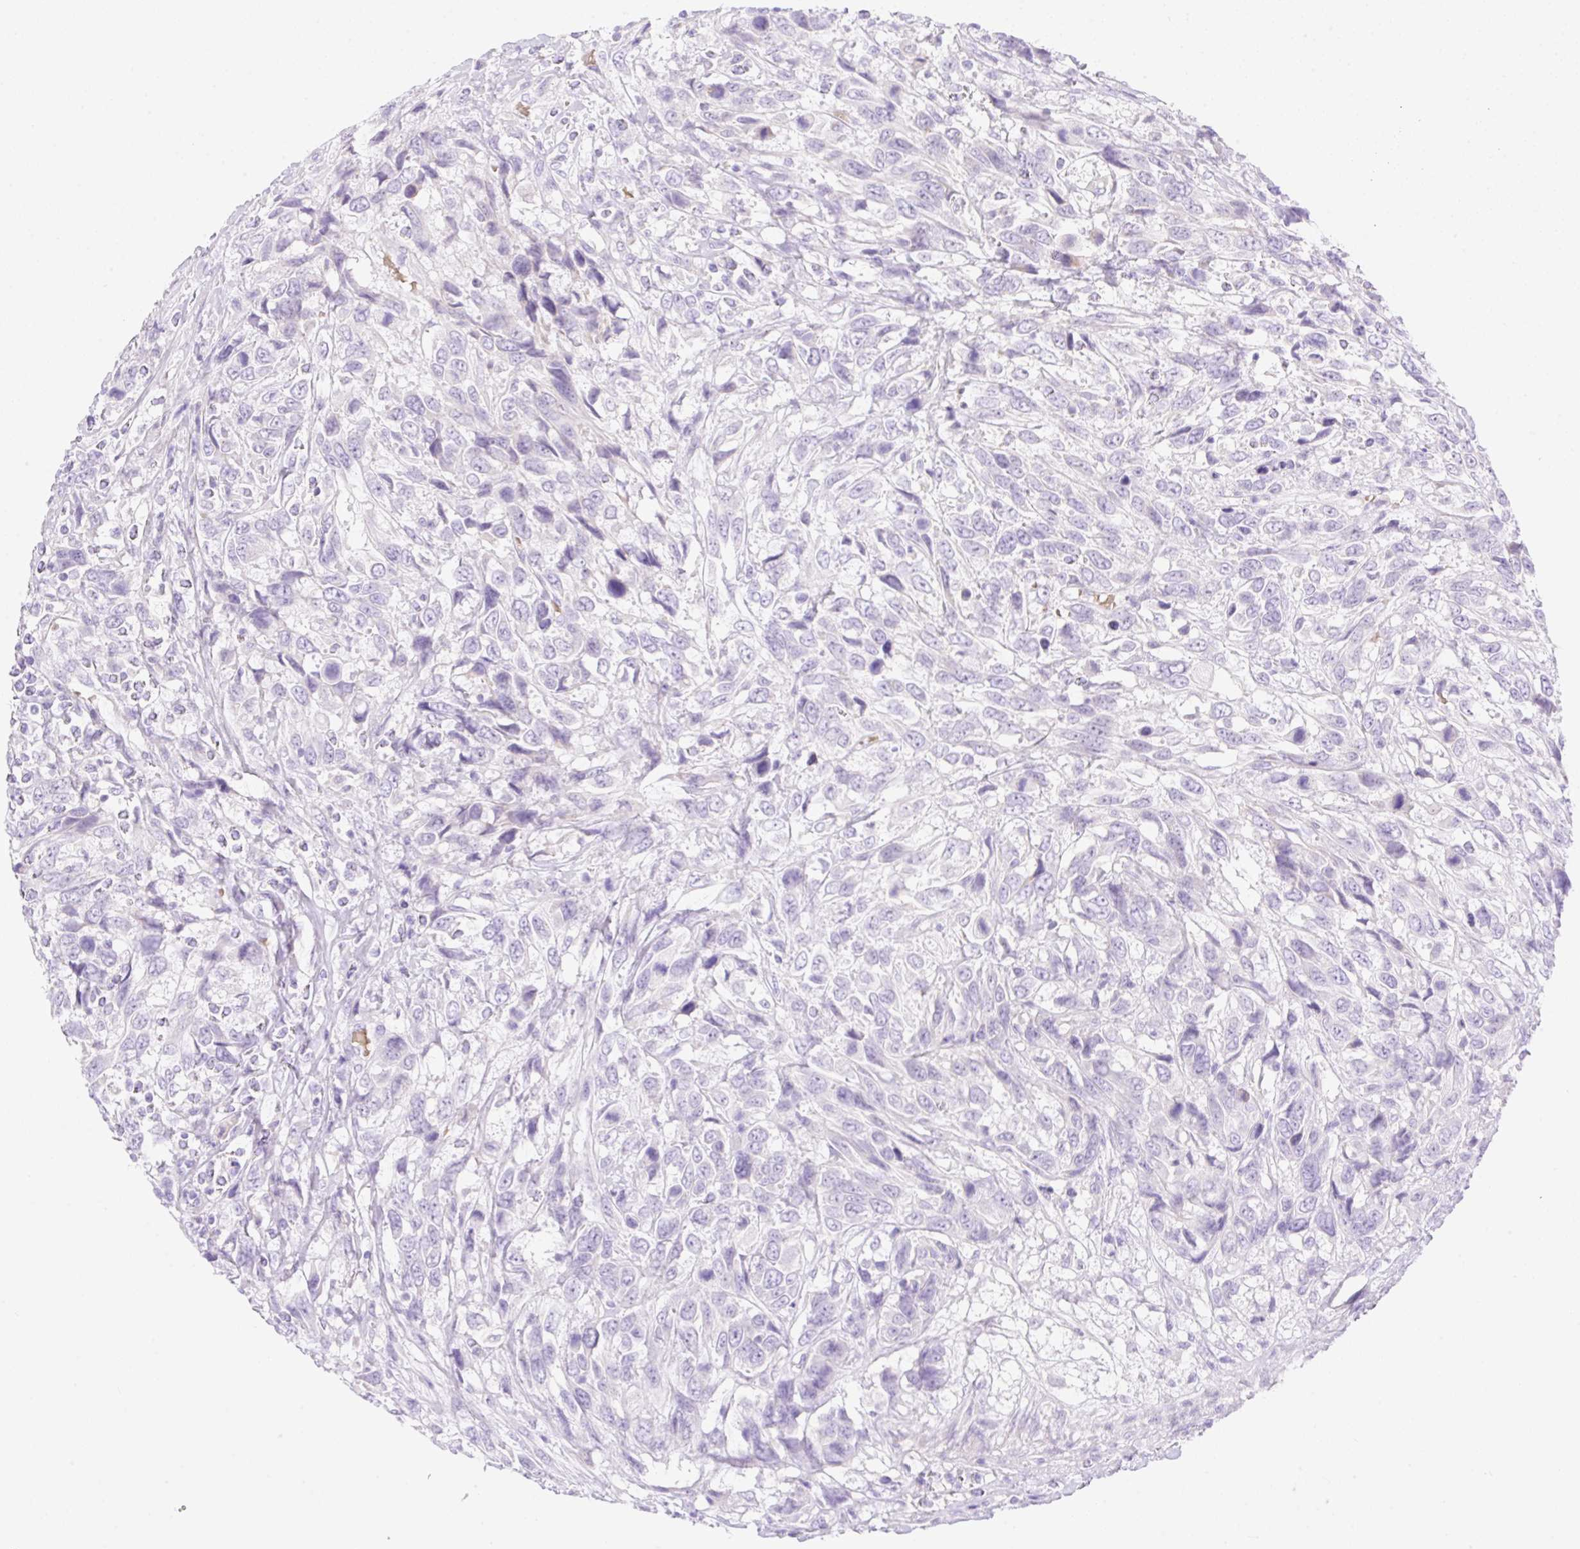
{"staining": {"intensity": "negative", "quantity": "none", "location": "none"}, "tissue": "urothelial cancer", "cell_type": "Tumor cells", "image_type": "cancer", "snomed": [{"axis": "morphology", "description": "Urothelial carcinoma, High grade"}, {"axis": "topography", "description": "Urinary bladder"}], "caption": "A micrograph of urothelial cancer stained for a protein shows no brown staining in tumor cells.", "gene": "CDX1", "patient": {"sex": "female", "age": 70}}